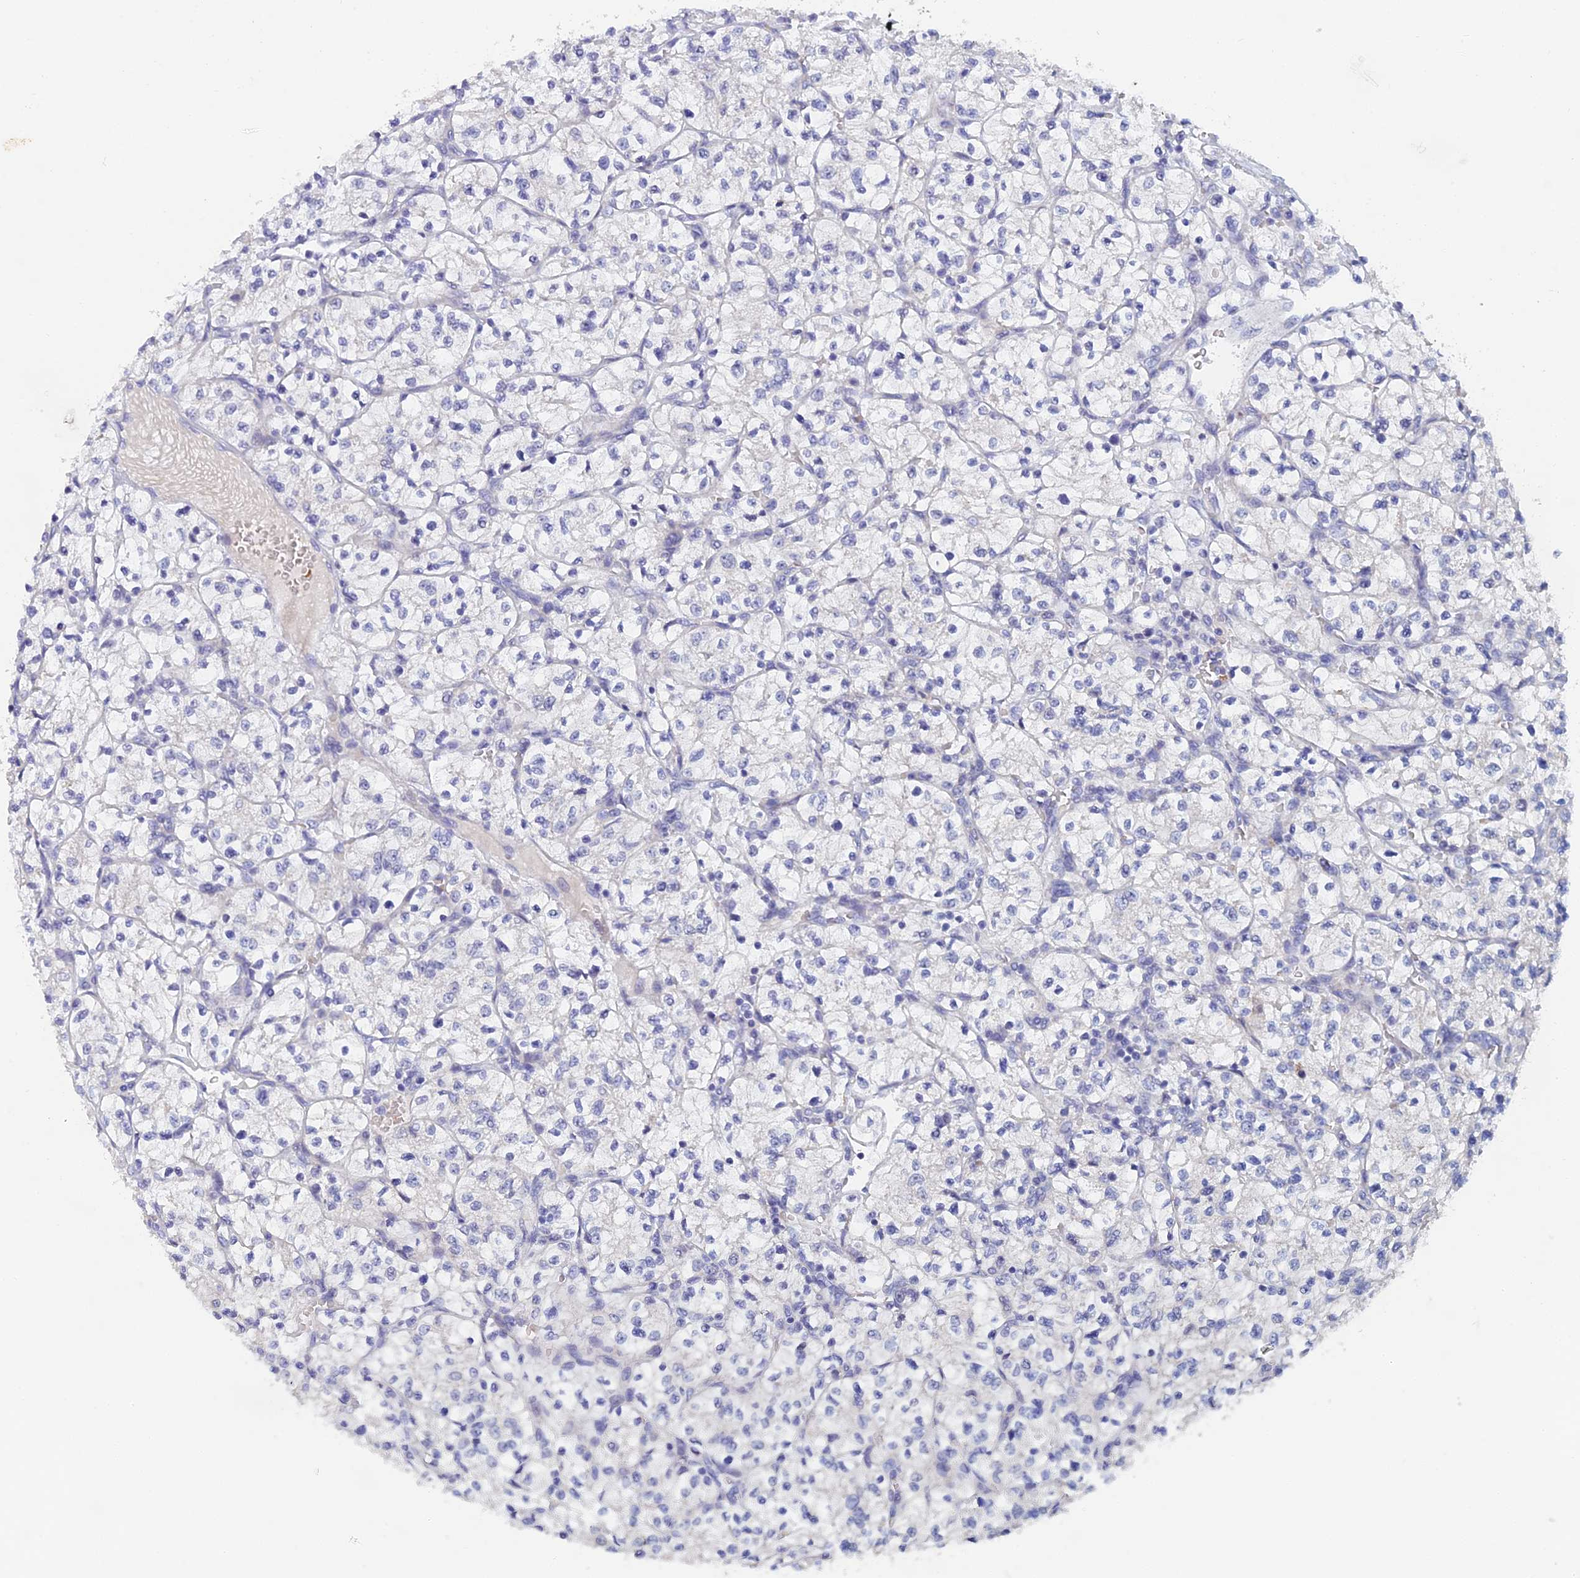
{"staining": {"intensity": "negative", "quantity": "none", "location": "none"}, "tissue": "renal cancer", "cell_type": "Tumor cells", "image_type": "cancer", "snomed": [{"axis": "morphology", "description": "Adenocarcinoma, NOS"}, {"axis": "topography", "description": "Kidney"}], "caption": "The immunohistochemistry histopathology image has no significant expression in tumor cells of renal cancer (adenocarcinoma) tissue.", "gene": "GIPC1", "patient": {"sex": "female", "age": 64}}